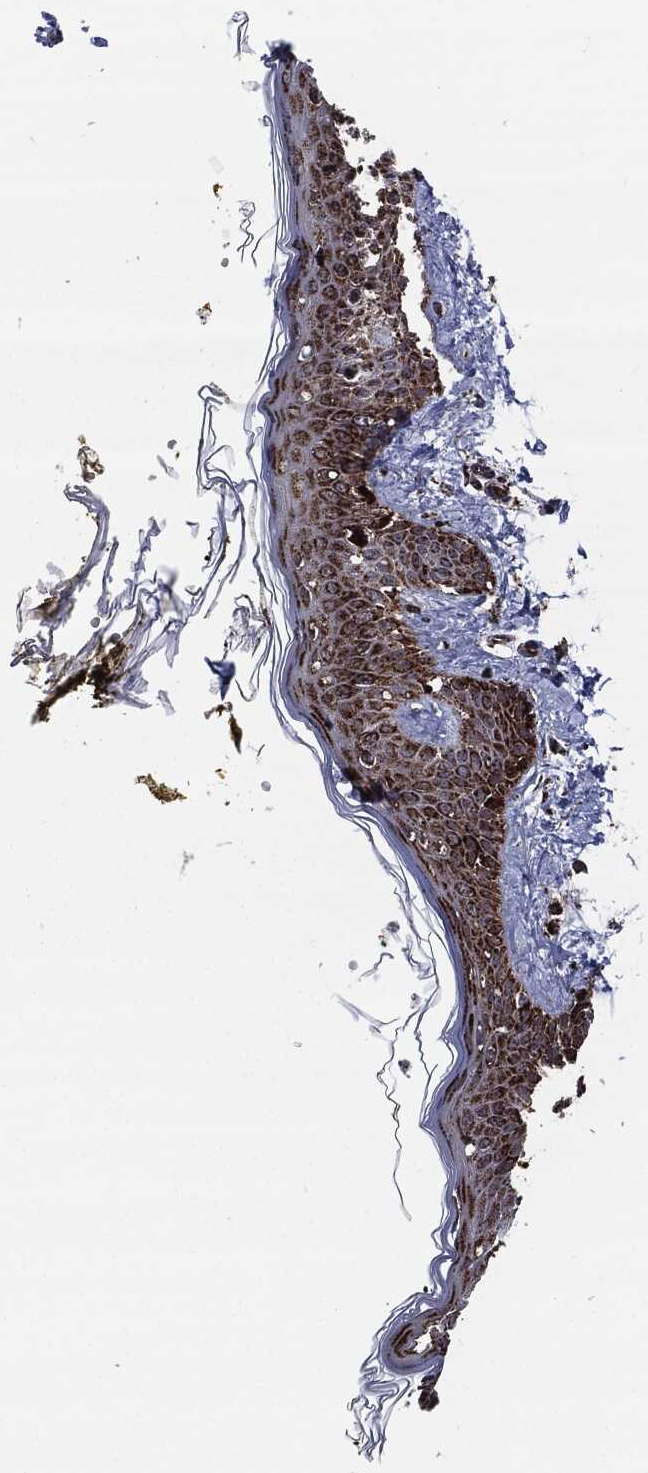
{"staining": {"intensity": "strong", "quantity": "<25%", "location": "cytoplasmic/membranous"}, "tissue": "skin", "cell_type": "Fibroblasts", "image_type": "normal", "snomed": [{"axis": "morphology", "description": "Normal tissue, NOS"}, {"axis": "topography", "description": "Skin"}], "caption": "Immunohistochemistry (IHC) of unremarkable human skin displays medium levels of strong cytoplasmic/membranous expression in about <25% of fibroblasts.", "gene": "FH", "patient": {"sex": "male", "age": 76}}